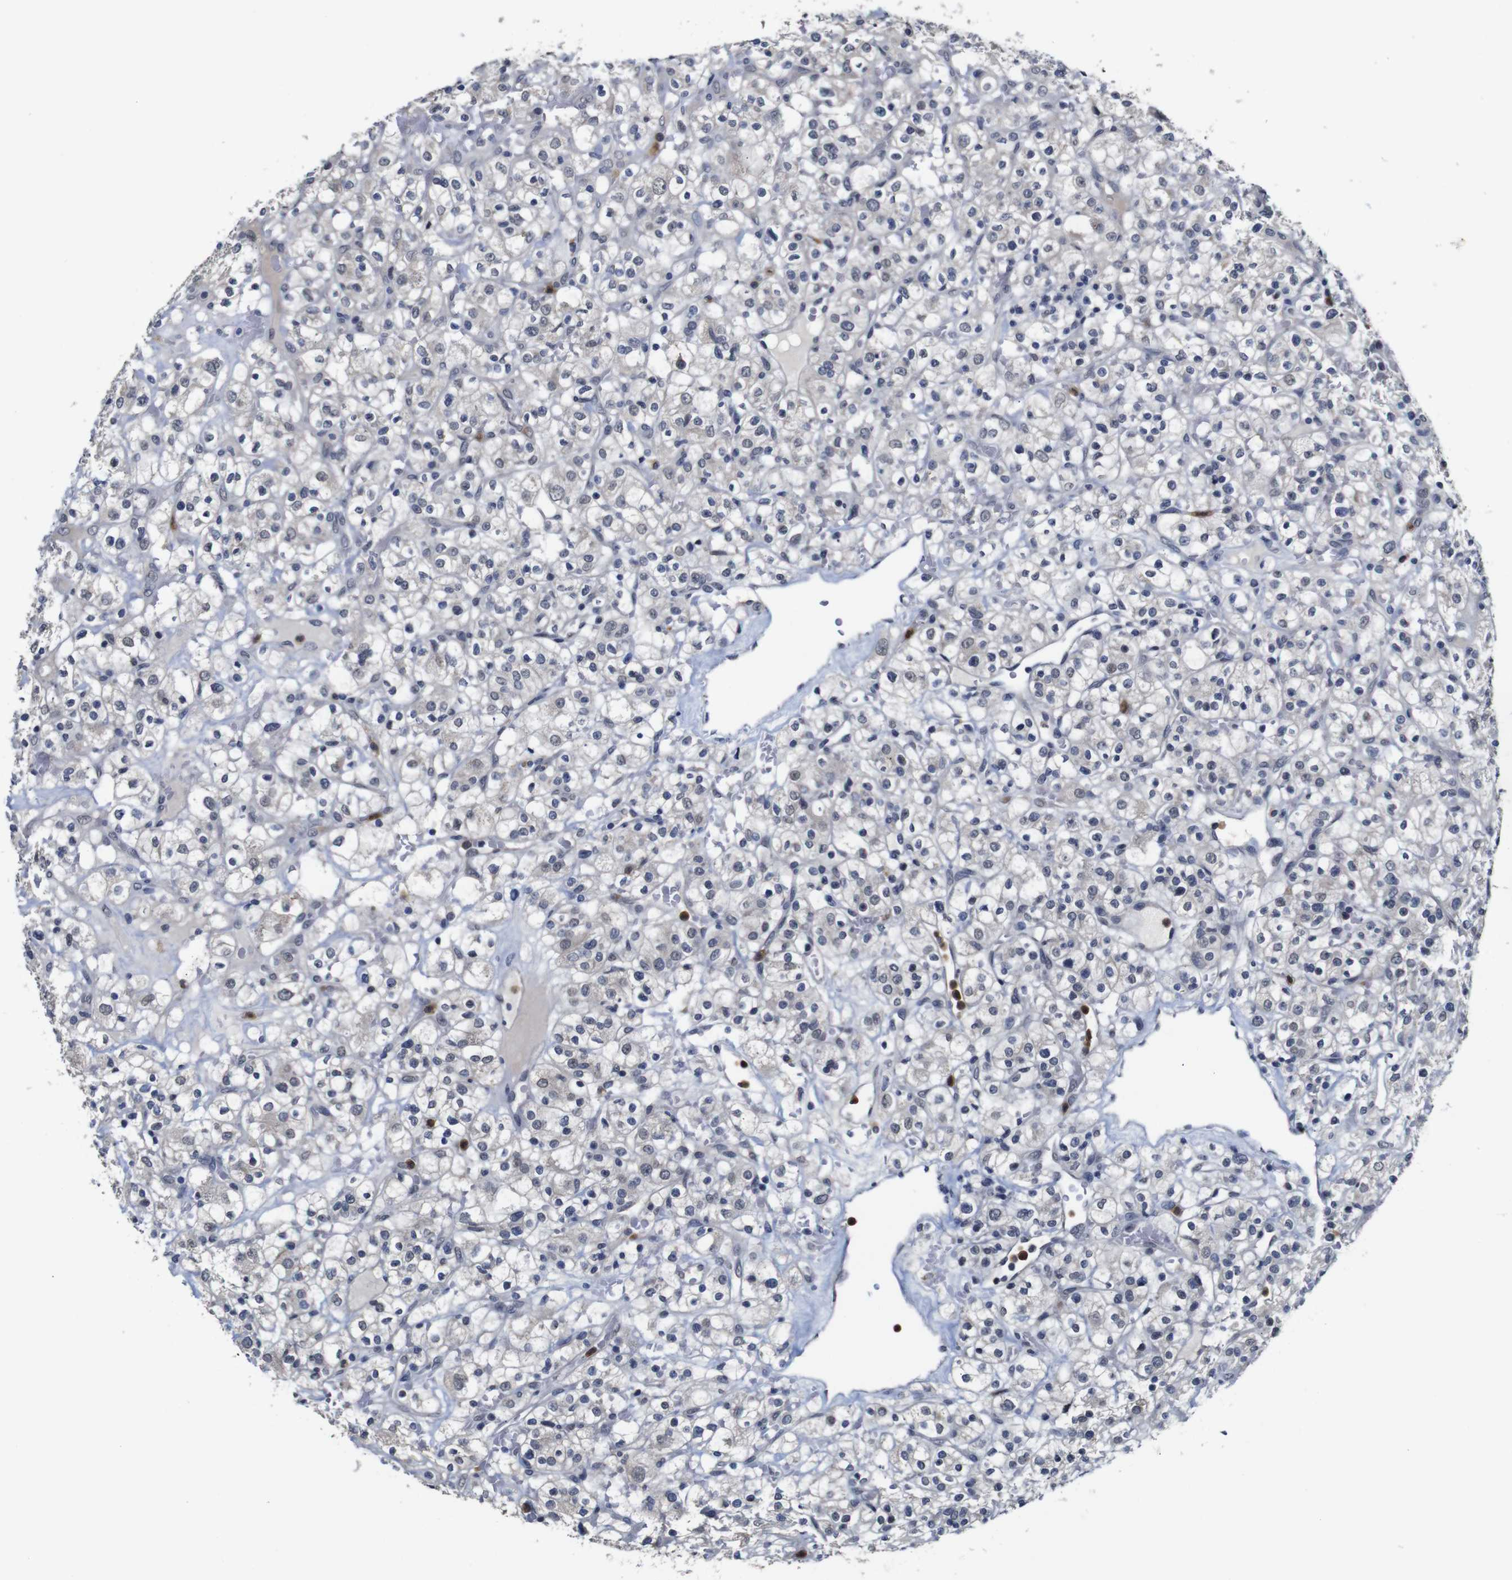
{"staining": {"intensity": "negative", "quantity": "none", "location": "none"}, "tissue": "renal cancer", "cell_type": "Tumor cells", "image_type": "cancer", "snomed": [{"axis": "morphology", "description": "Normal tissue, NOS"}, {"axis": "morphology", "description": "Adenocarcinoma, NOS"}, {"axis": "topography", "description": "Kidney"}], "caption": "Human renal adenocarcinoma stained for a protein using IHC exhibits no expression in tumor cells.", "gene": "NTRK3", "patient": {"sex": "female", "age": 72}}